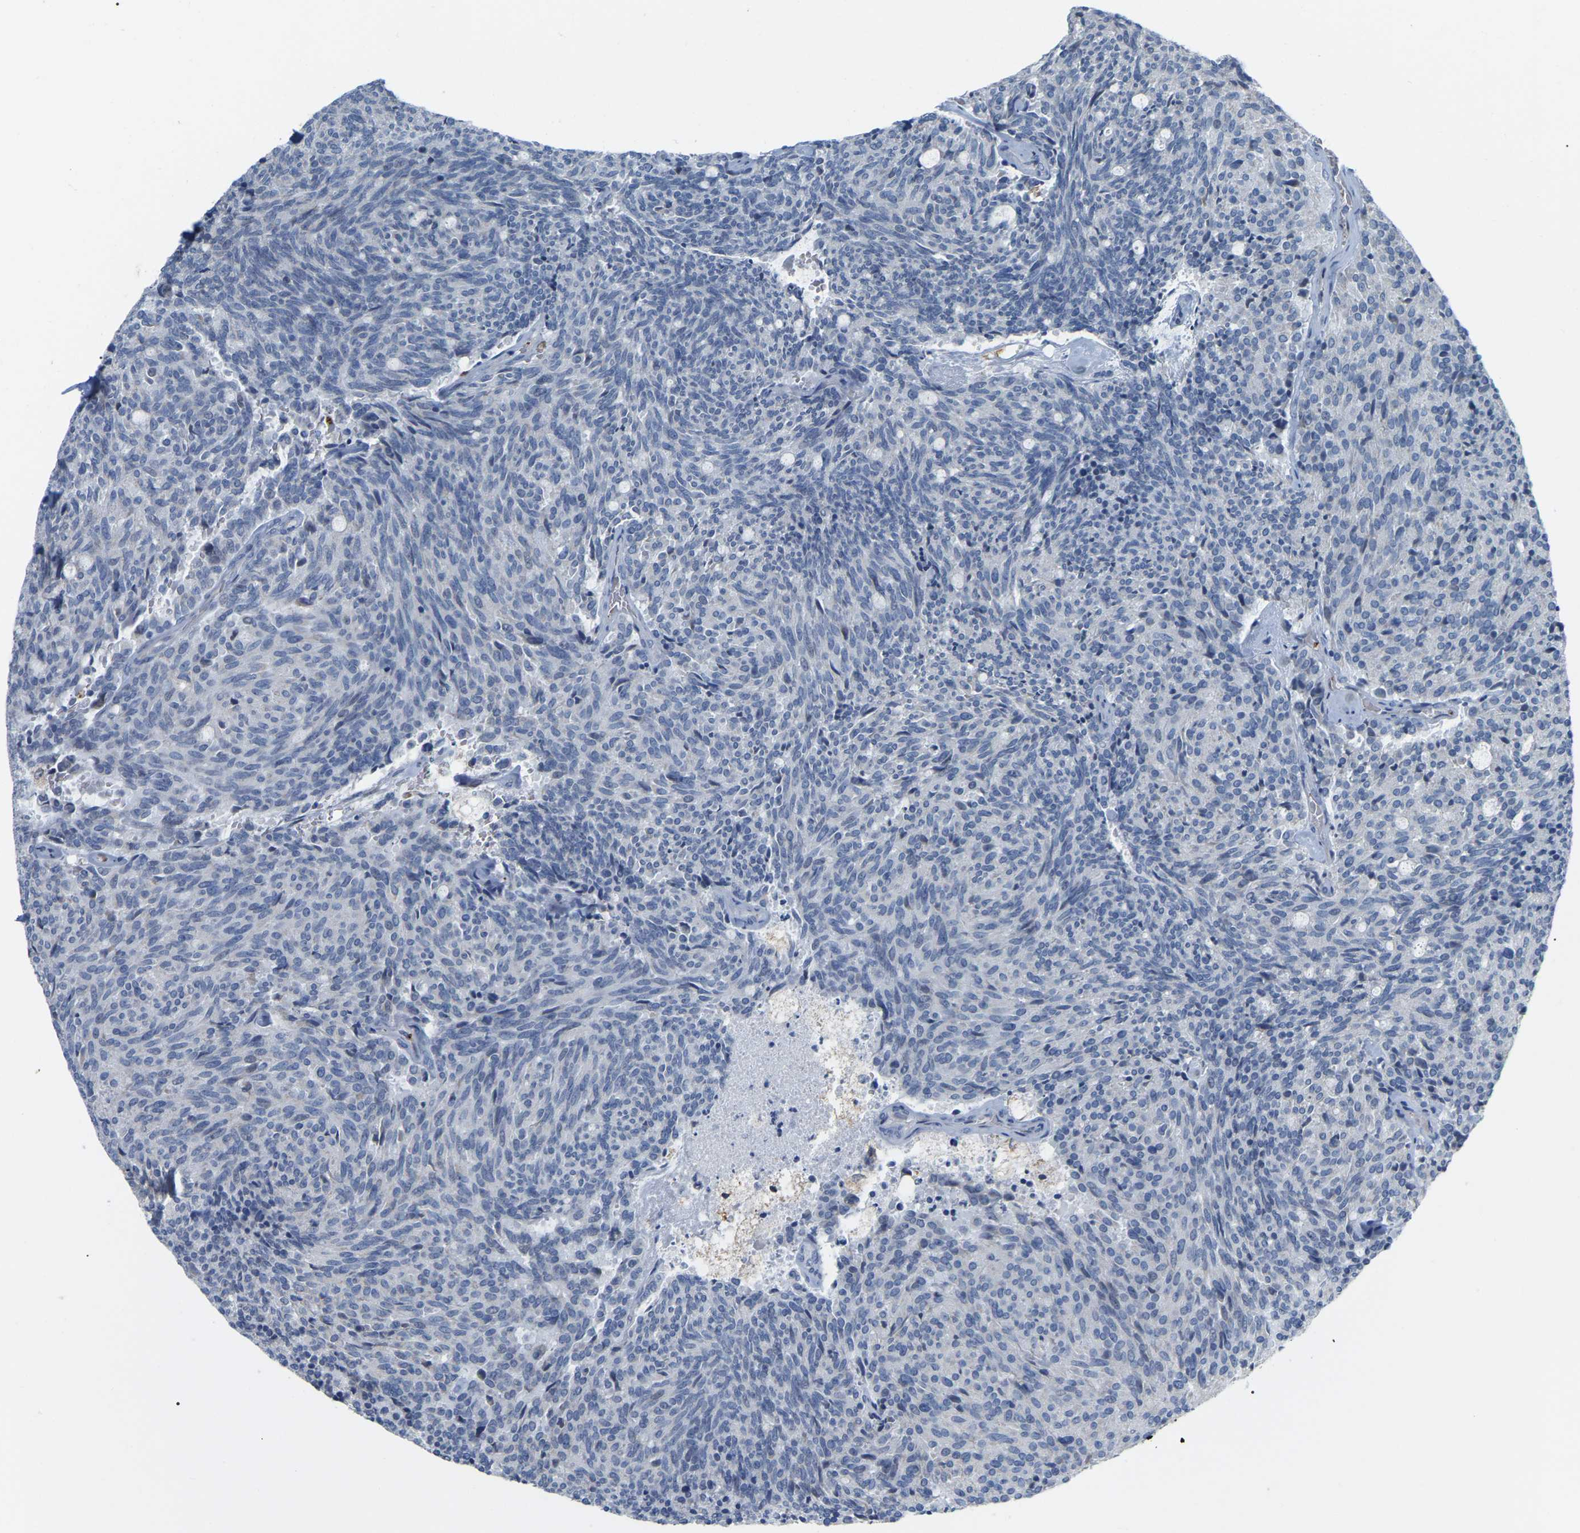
{"staining": {"intensity": "negative", "quantity": "none", "location": "none"}, "tissue": "carcinoid", "cell_type": "Tumor cells", "image_type": "cancer", "snomed": [{"axis": "morphology", "description": "Carcinoid, malignant, NOS"}, {"axis": "topography", "description": "Pancreas"}], "caption": "A micrograph of carcinoid stained for a protein displays no brown staining in tumor cells.", "gene": "PTGS1", "patient": {"sex": "female", "age": 54}}